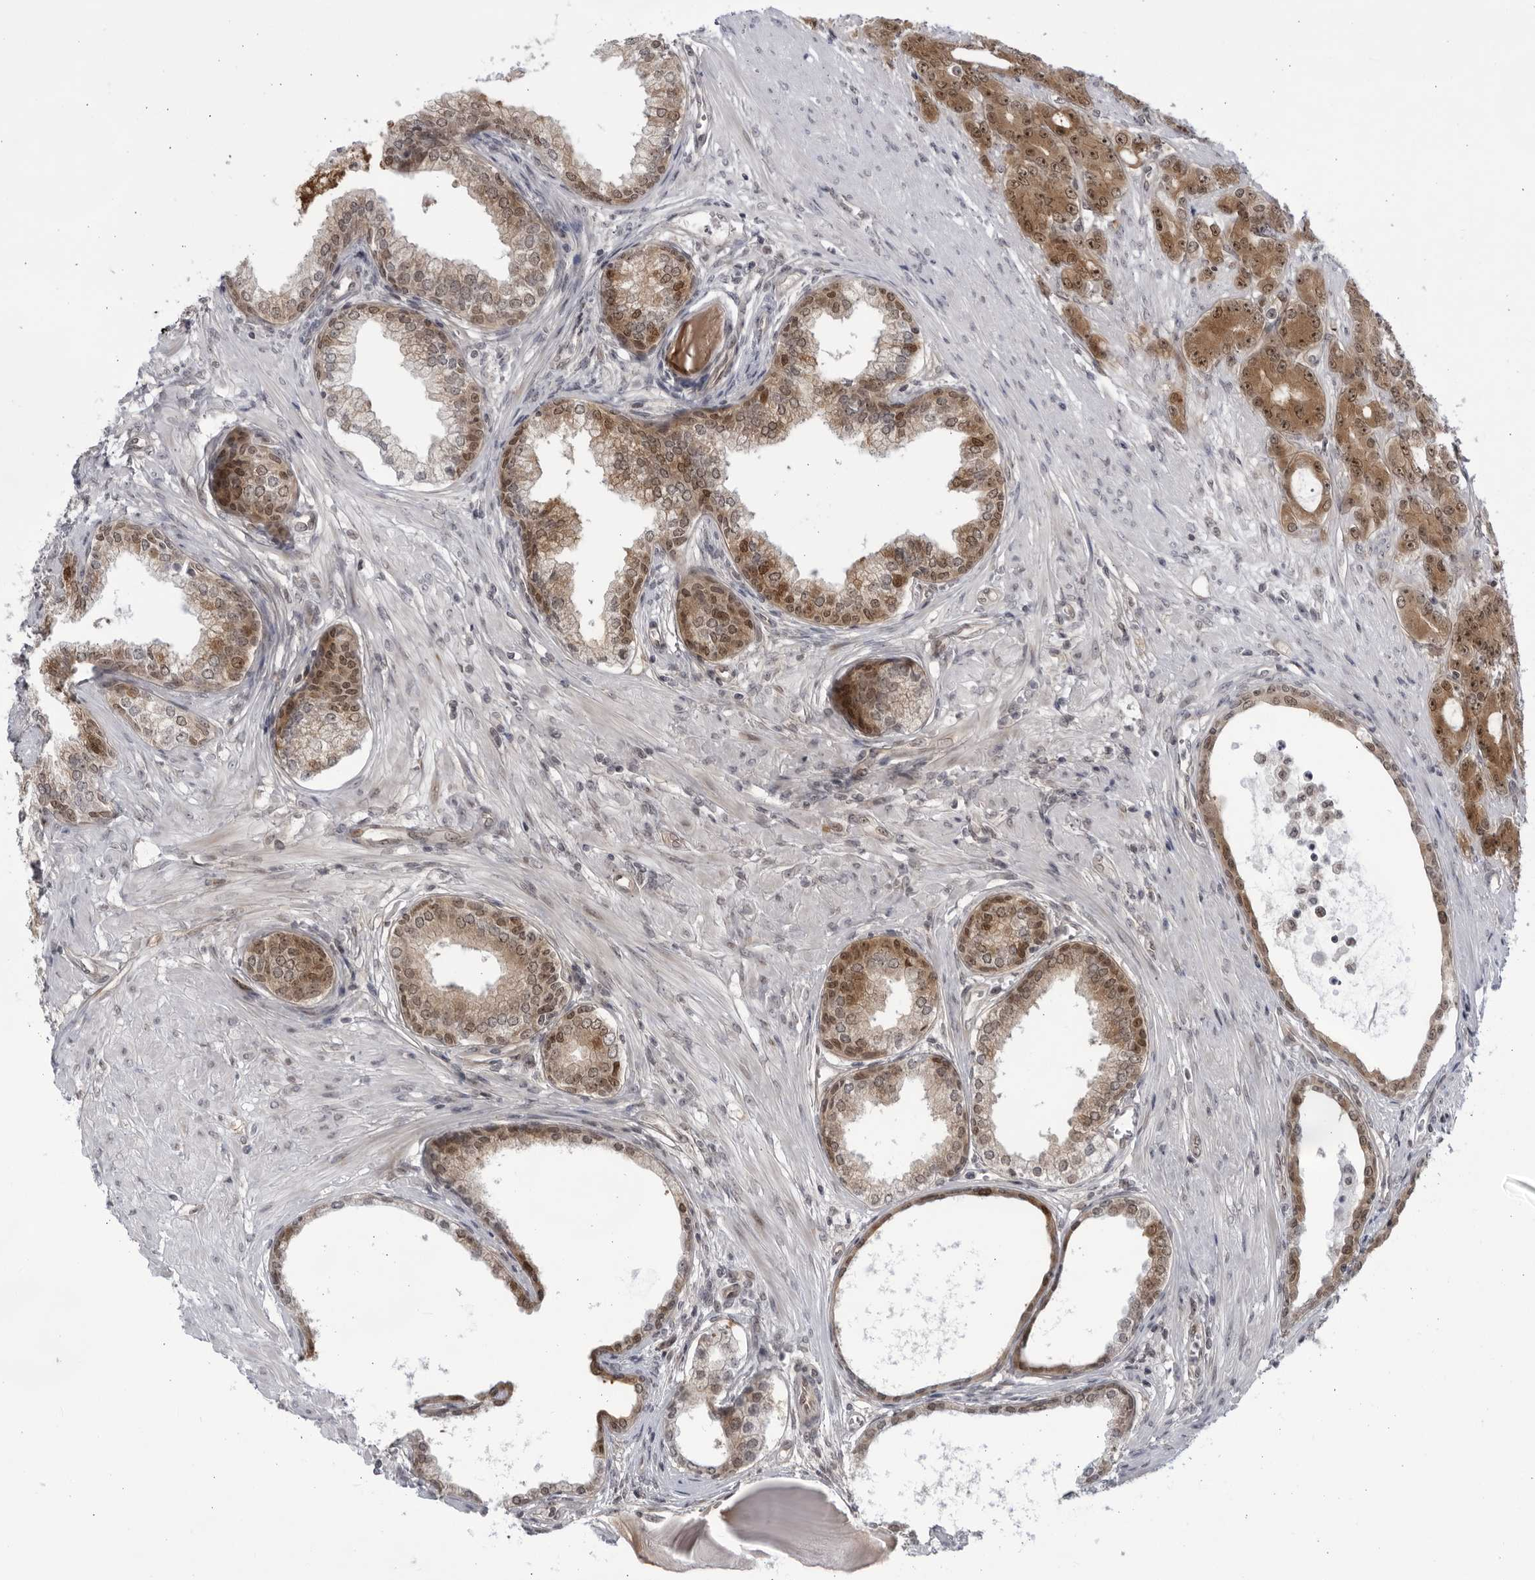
{"staining": {"intensity": "moderate", "quantity": ">75%", "location": "cytoplasmic/membranous,nuclear"}, "tissue": "prostate cancer", "cell_type": "Tumor cells", "image_type": "cancer", "snomed": [{"axis": "morphology", "description": "Adenocarcinoma, High grade"}, {"axis": "topography", "description": "Prostate"}], "caption": "Immunohistochemistry (IHC) photomicrograph of prostate cancer stained for a protein (brown), which displays medium levels of moderate cytoplasmic/membranous and nuclear expression in approximately >75% of tumor cells.", "gene": "ITGB3BP", "patient": {"sex": "male", "age": 62}}